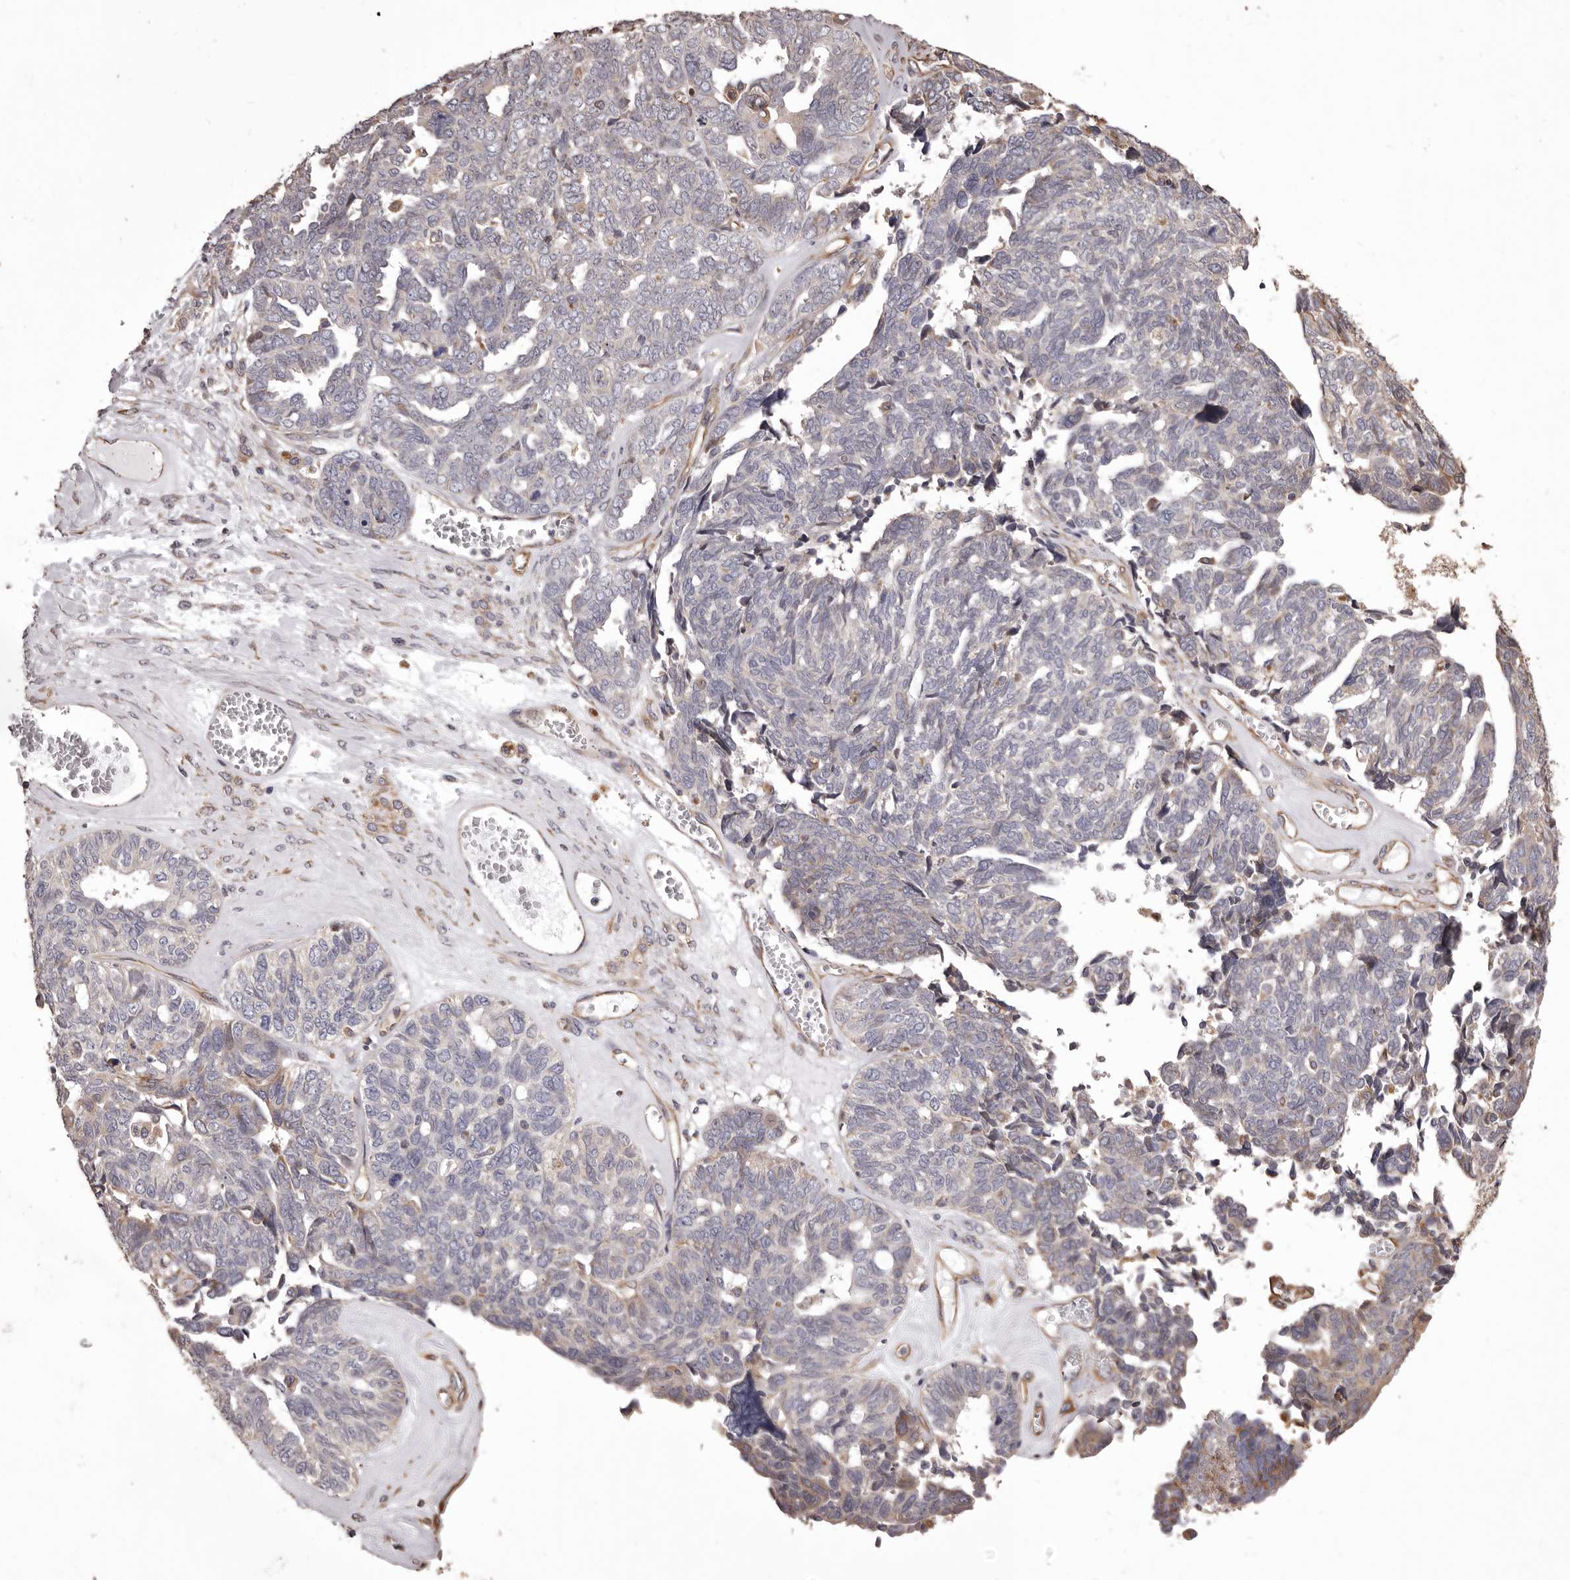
{"staining": {"intensity": "weak", "quantity": "<25%", "location": "cytoplasmic/membranous"}, "tissue": "ovarian cancer", "cell_type": "Tumor cells", "image_type": "cancer", "snomed": [{"axis": "morphology", "description": "Cystadenocarcinoma, serous, NOS"}, {"axis": "topography", "description": "Ovary"}], "caption": "The photomicrograph displays no significant staining in tumor cells of ovarian cancer.", "gene": "CEP104", "patient": {"sex": "female", "age": 79}}